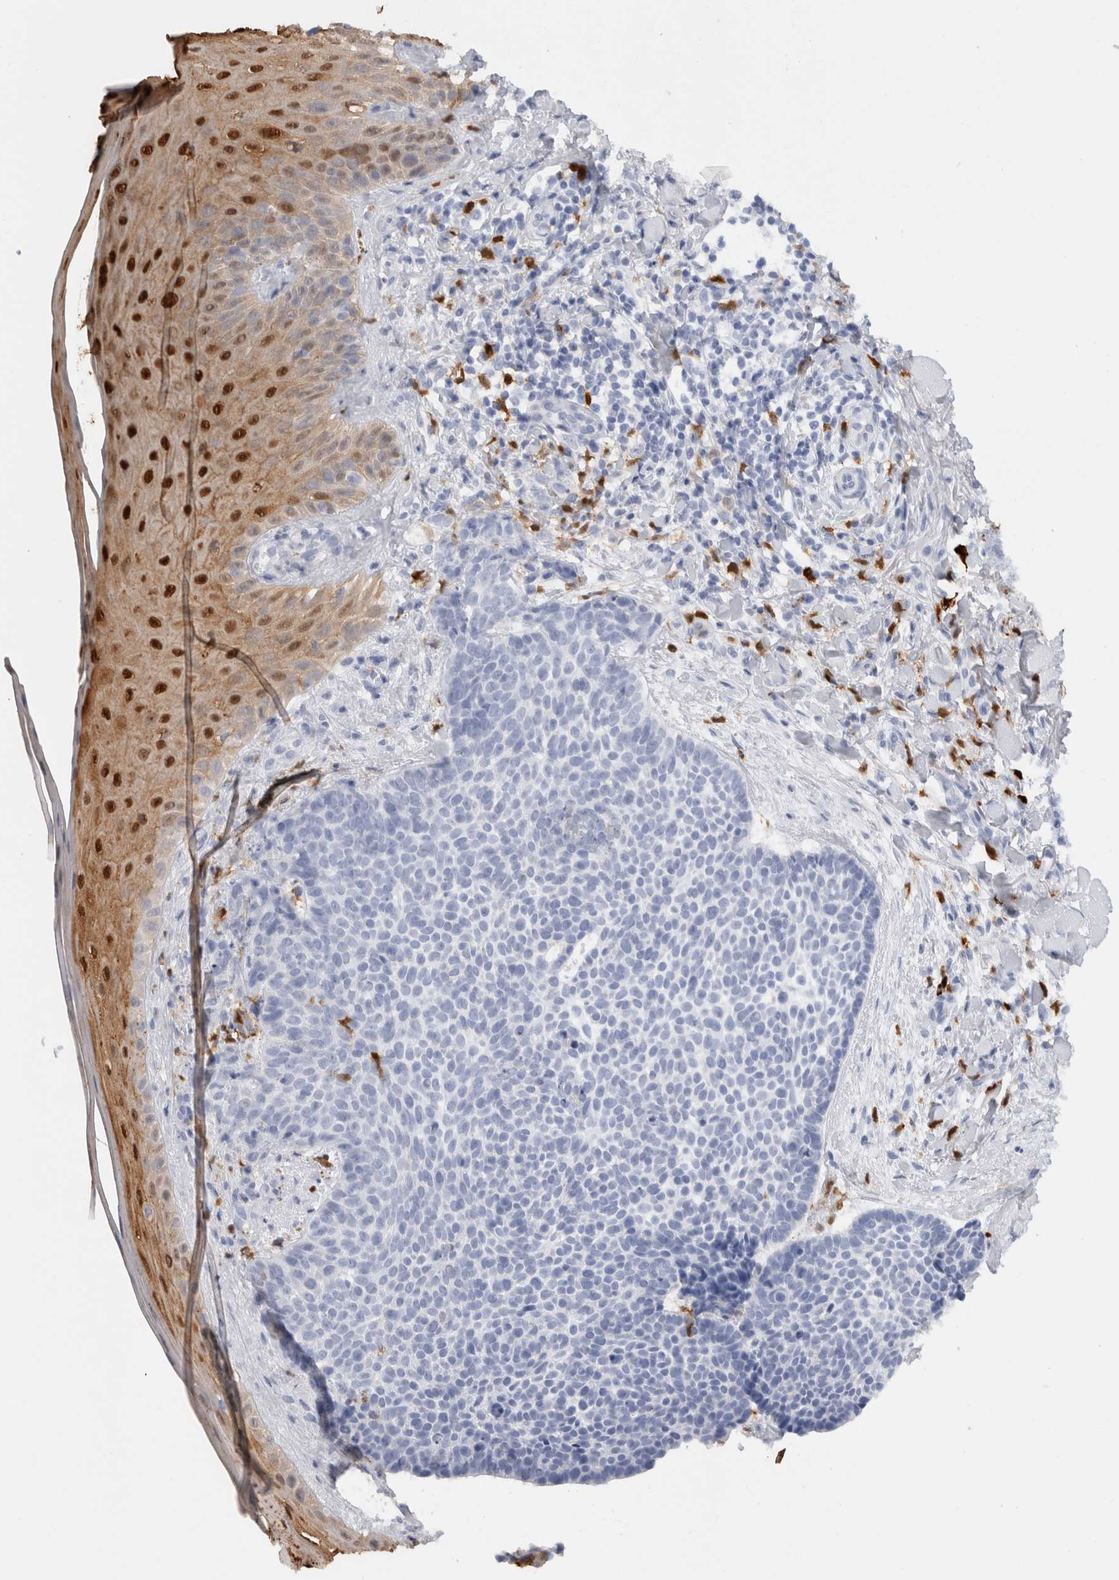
{"staining": {"intensity": "negative", "quantity": "none", "location": "none"}, "tissue": "skin cancer", "cell_type": "Tumor cells", "image_type": "cancer", "snomed": [{"axis": "morphology", "description": "Normal tissue, NOS"}, {"axis": "morphology", "description": "Basal cell carcinoma"}, {"axis": "topography", "description": "Skin"}], "caption": "DAB (3,3'-diaminobenzidine) immunohistochemical staining of skin basal cell carcinoma displays no significant expression in tumor cells.", "gene": "S100A8", "patient": {"sex": "male", "age": 67}}